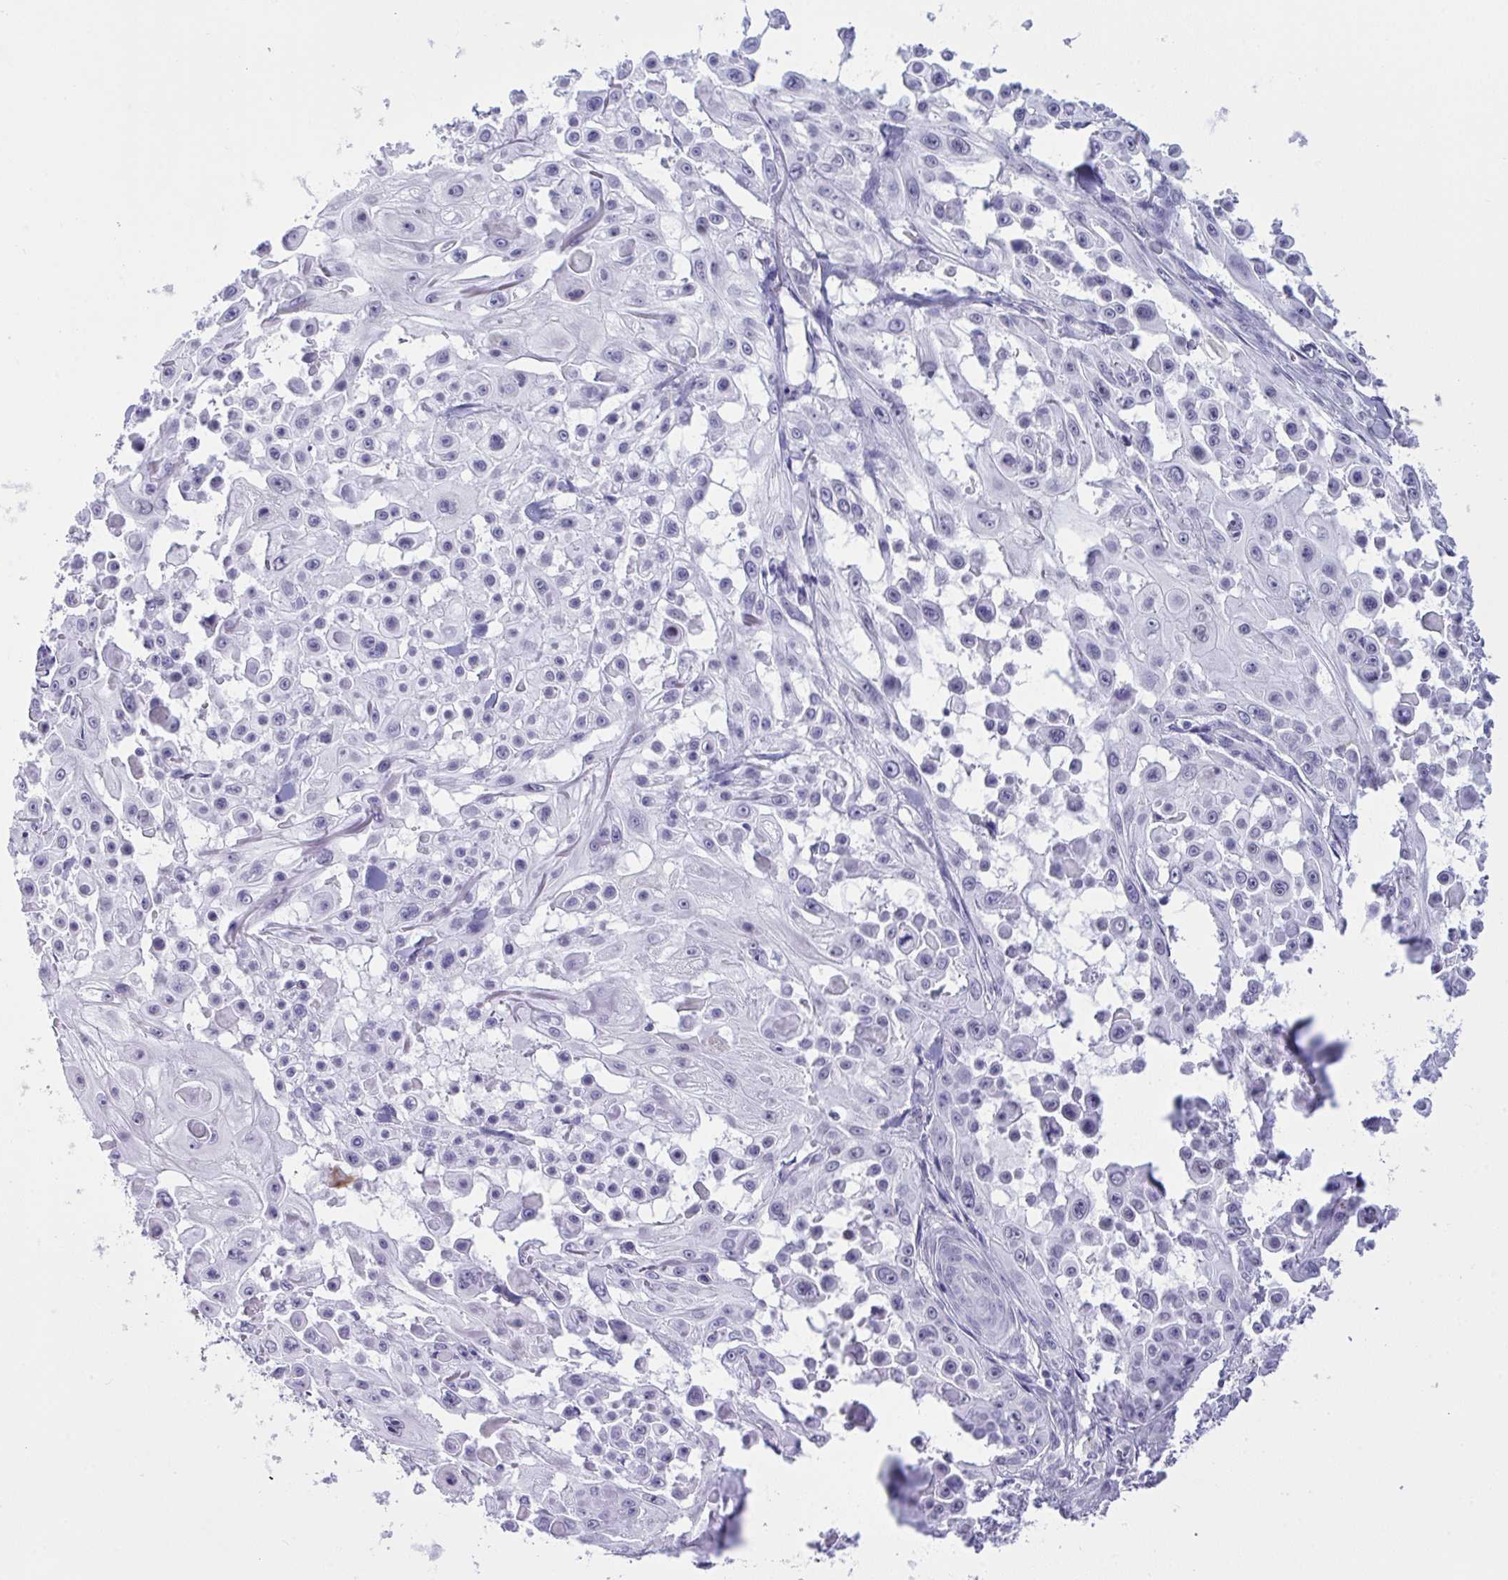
{"staining": {"intensity": "negative", "quantity": "none", "location": "none"}, "tissue": "skin cancer", "cell_type": "Tumor cells", "image_type": "cancer", "snomed": [{"axis": "morphology", "description": "Squamous cell carcinoma, NOS"}, {"axis": "topography", "description": "Skin"}], "caption": "Image shows no protein staining in tumor cells of squamous cell carcinoma (skin) tissue.", "gene": "PLA2G12B", "patient": {"sex": "male", "age": 91}}